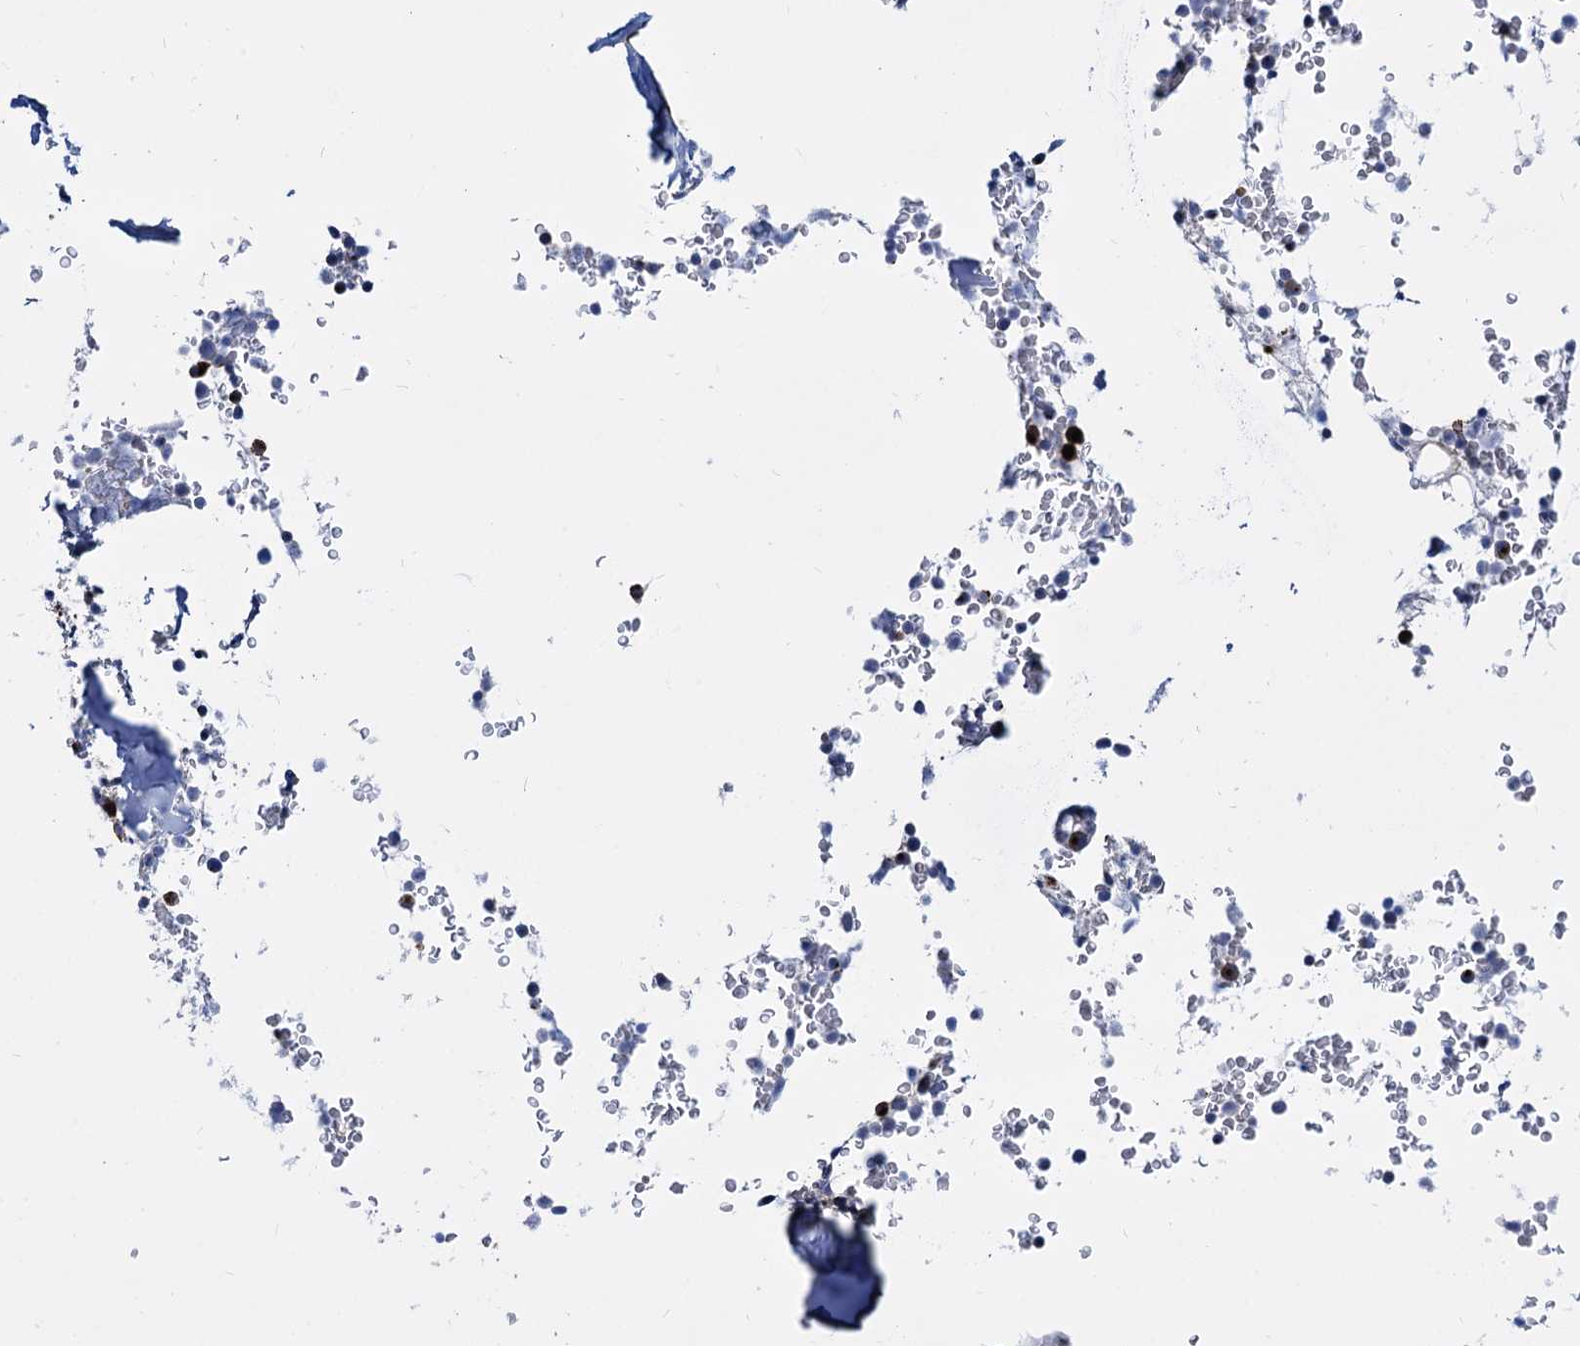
{"staining": {"intensity": "strong", "quantity": "<25%", "location": "cytoplasmic/membranous"}, "tissue": "bone marrow", "cell_type": "Hematopoietic cells", "image_type": "normal", "snomed": [{"axis": "morphology", "description": "Normal tissue, NOS"}, {"axis": "topography", "description": "Bone marrow"}], "caption": "Brown immunohistochemical staining in benign human bone marrow demonstrates strong cytoplasmic/membranous expression in about <25% of hematopoietic cells.", "gene": "SUPT20H", "patient": {"sex": "male", "age": 58}}